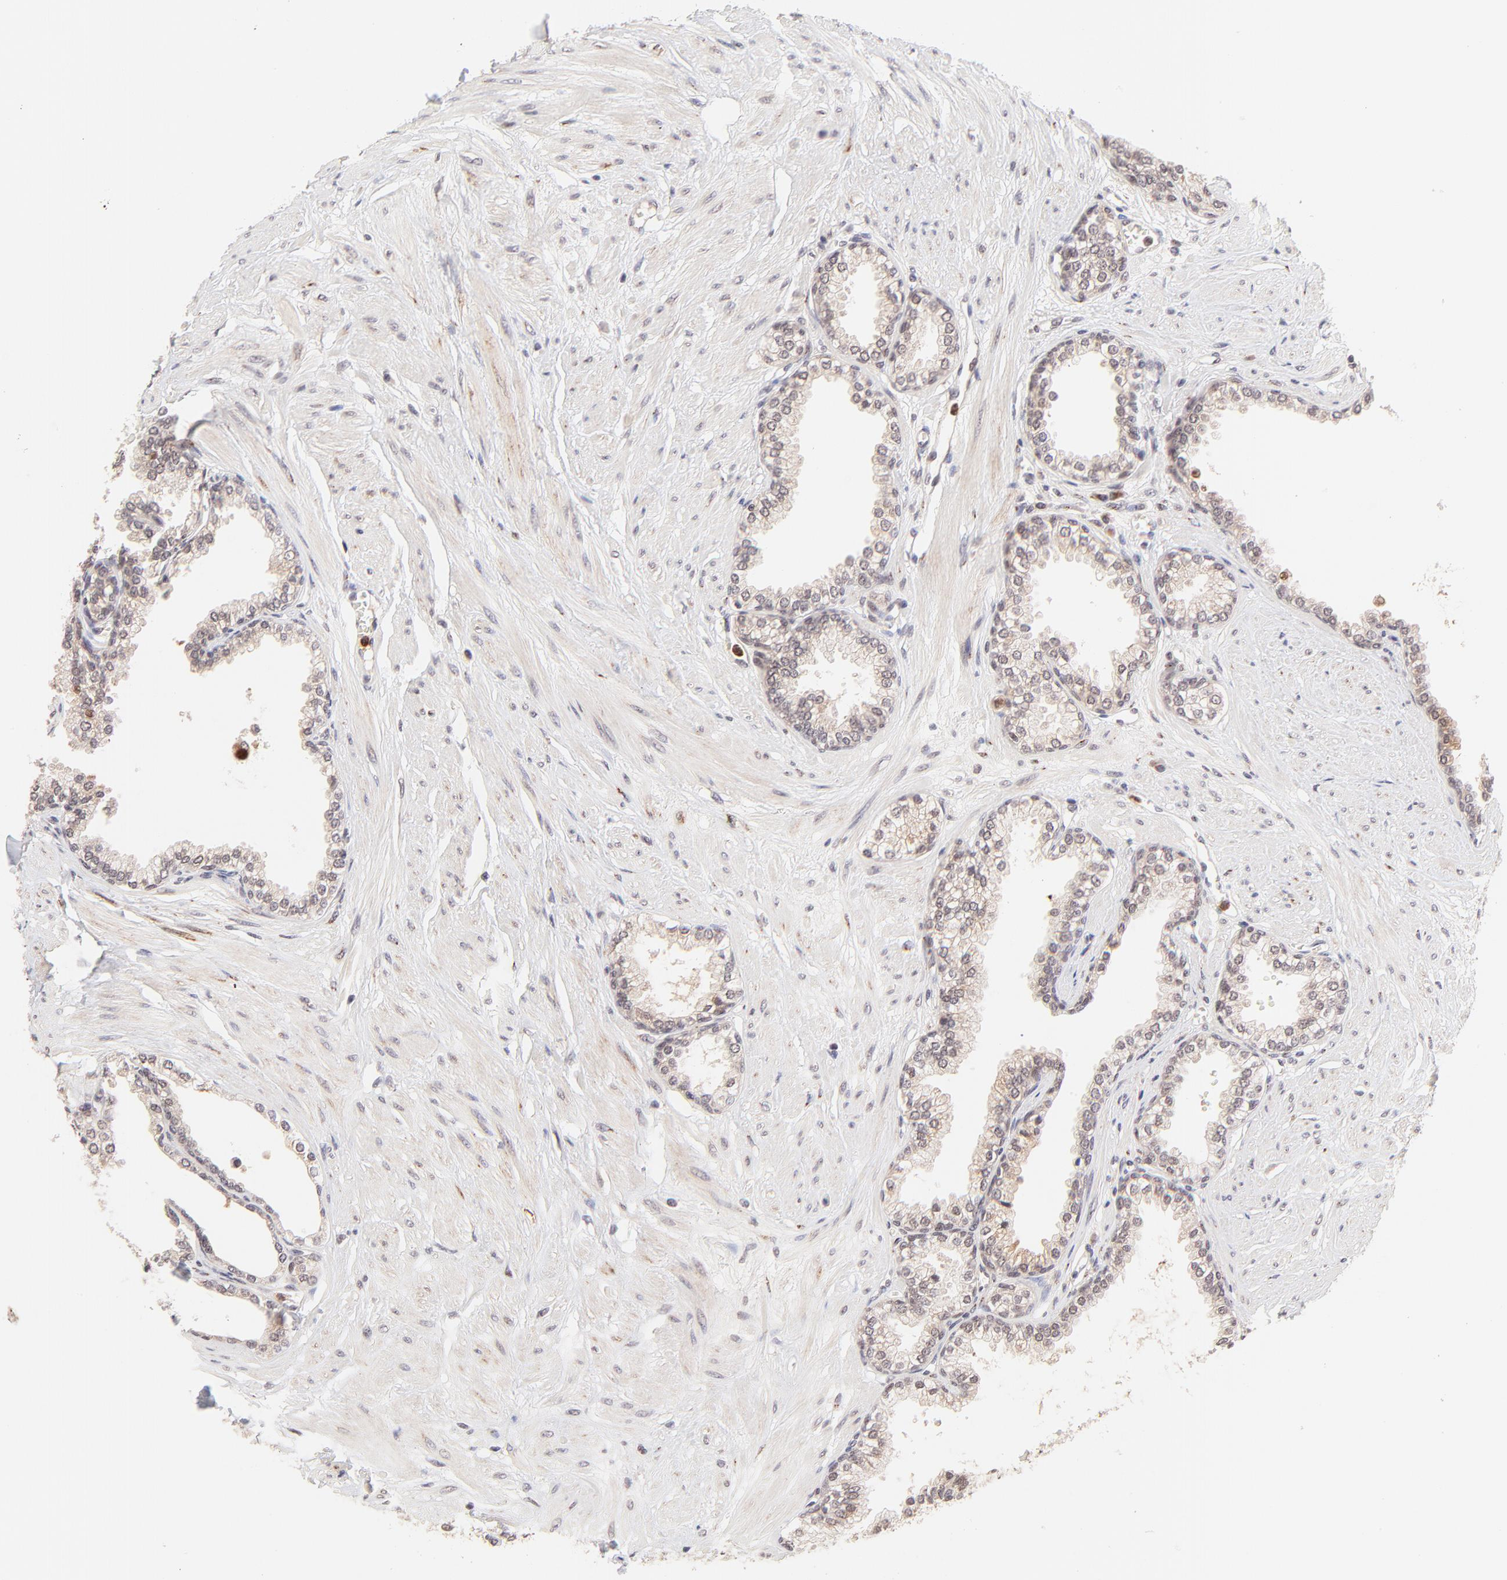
{"staining": {"intensity": "moderate", "quantity": ">75%", "location": "nuclear"}, "tissue": "prostate", "cell_type": "Glandular cells", "image_type": "normal", "snomed": [{"axis": "morphology", "description": "Normal tissue, NOS"}, {"axis": "topography", "description": "Prostate"}], "caption": "IHC (DAB) staining of unremarkable prostate reveals moderate nuclear protein expression in approximately >75% of glandular cells.", "gene": "MED12", "patient": {"sex": "male", "age": 64}}